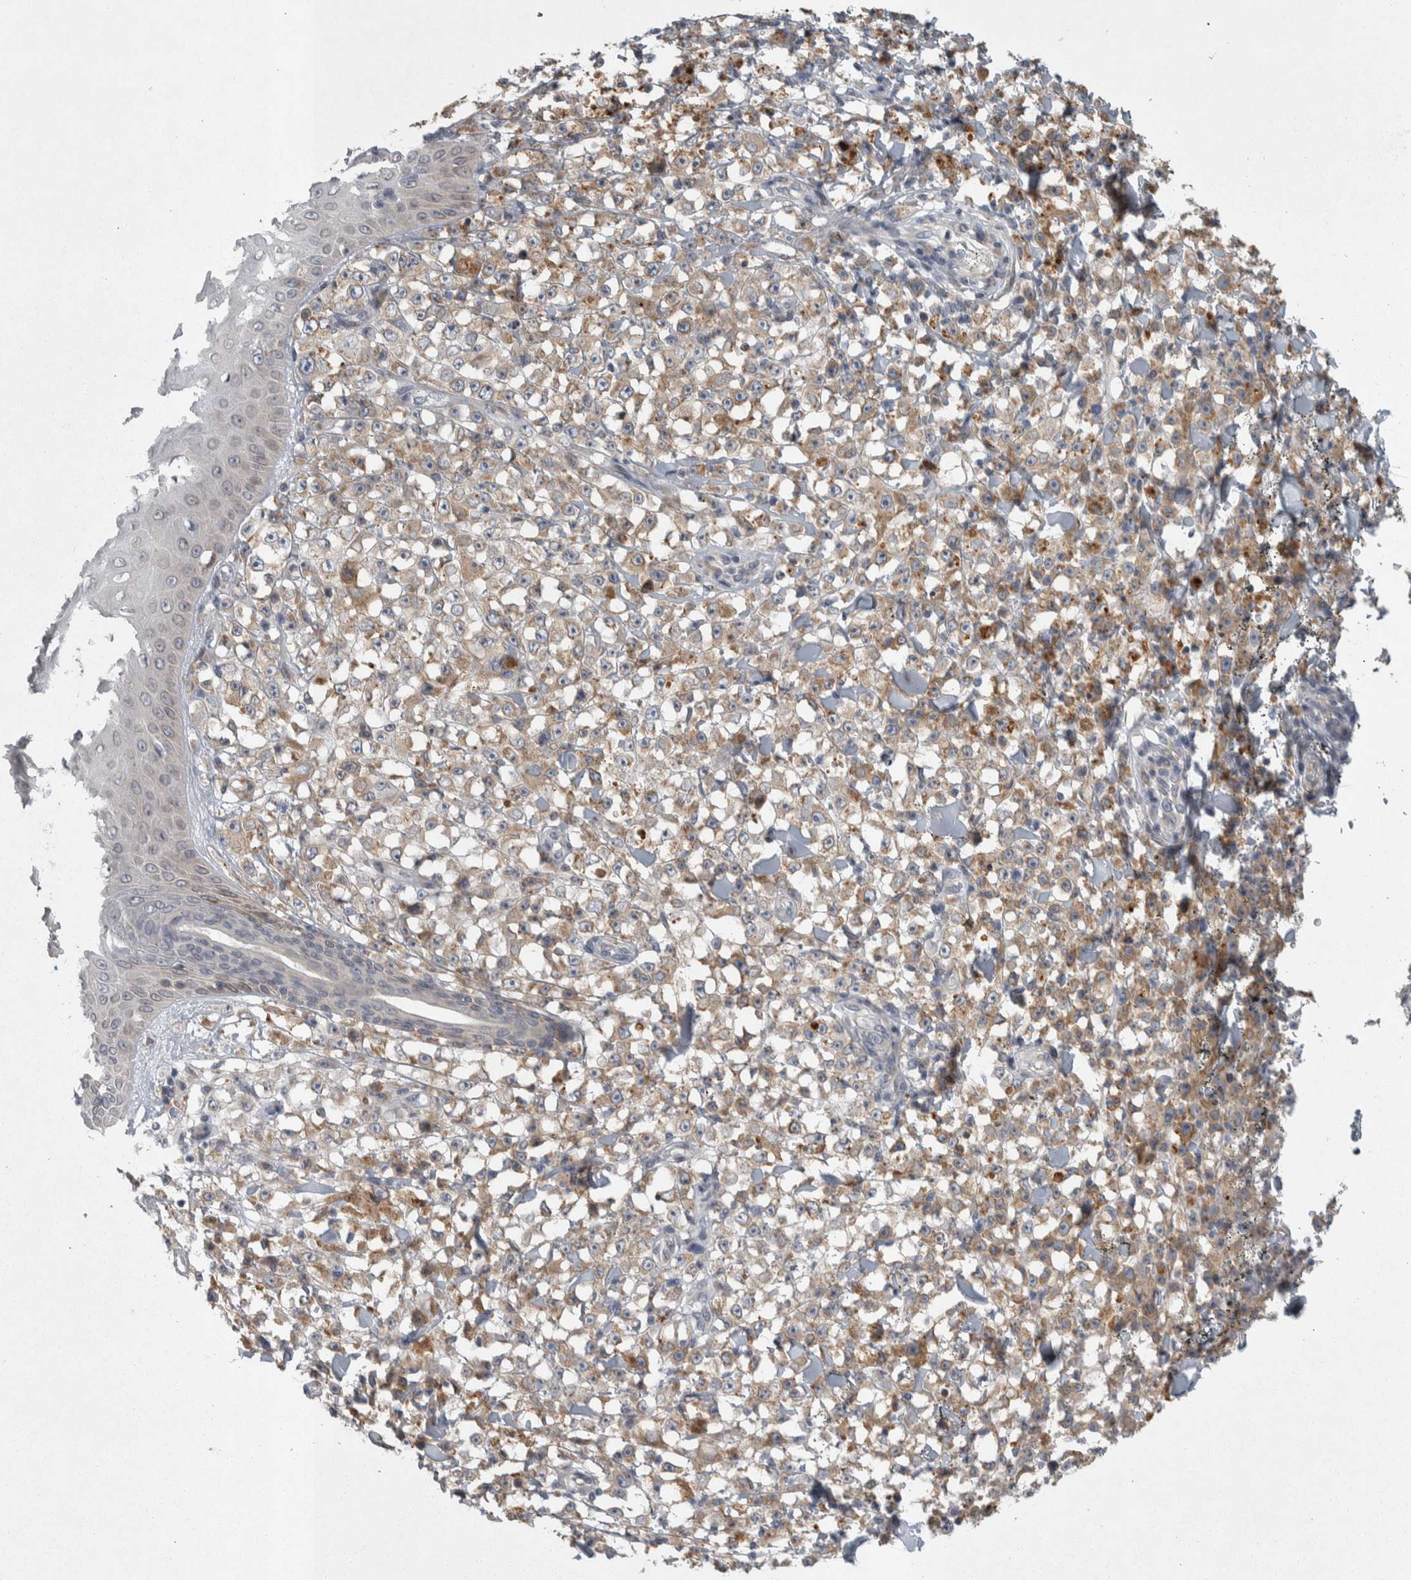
{"staining": {"intensity": "weak", "quantity": ">75%", "location": "cytoplasmic/membranous"}, "tissue": "melanoma", "cell_type": "Tumor cells", "image_type": "cancer", "snomed": [{"axis": "morphology", "description": "Malignant melanoma, NOS"}, {"axis": "topography", "description": "Skin"}], "caption": "Weak cytoplasmic/membranous protein expression is present in about >75% of tumor cells in malignant melanoma.", "gene": "SIGMAR1", "patient": {"sex": "female", "age": 82}}